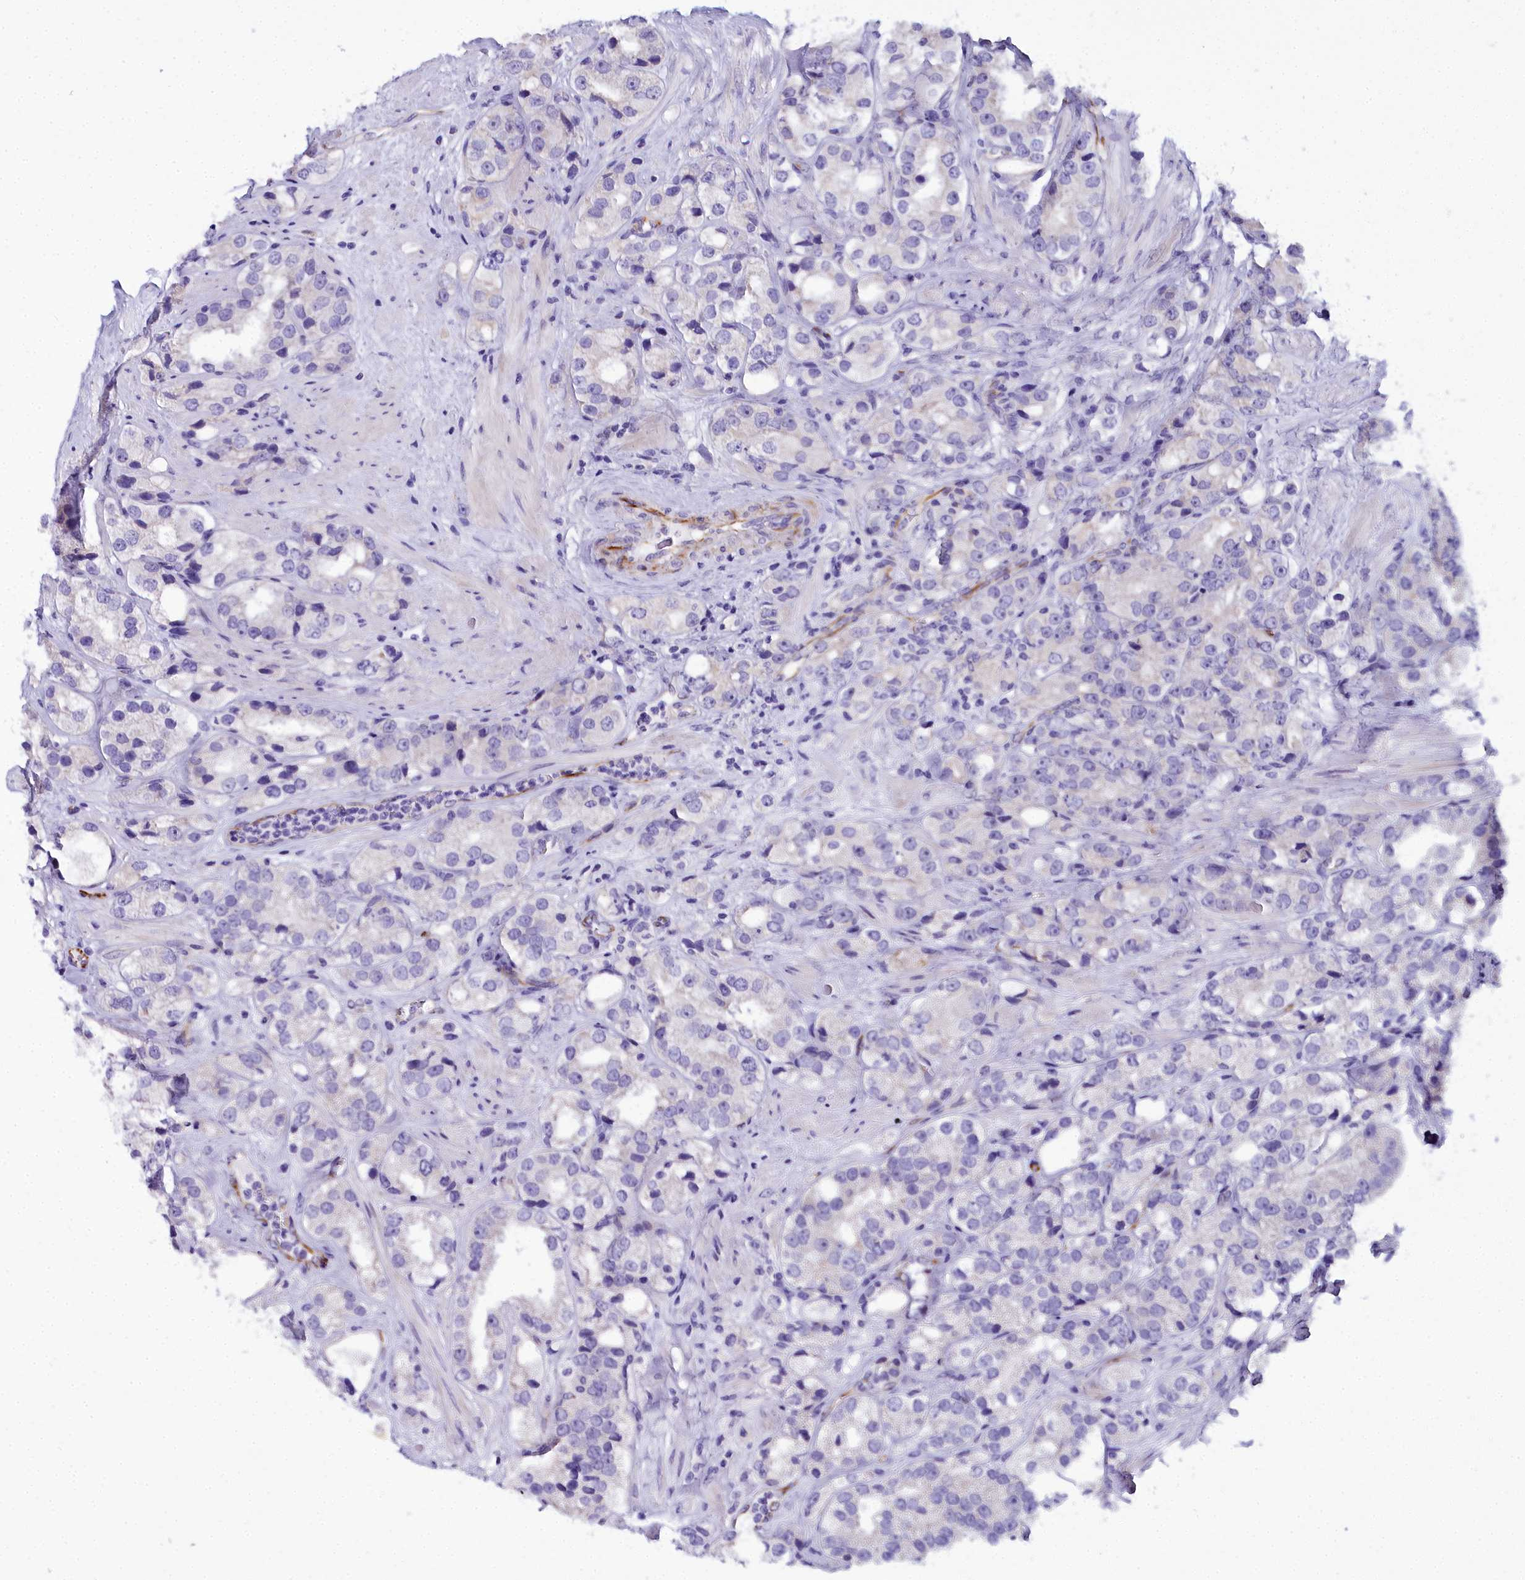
{"staining": {"intensity": "negative", "quantity": "none", "location": "none"}, "tissue": "prostate cancer", "cell_type": "Tumor cells", "image_type": "cancer", "snomed": [{"axis": "morphology", "description": "Adenocarcinoma, NOS"}, {"axis": "topography", "description": "Prostate"}], "caption": "This is an IHC photomicrograph of prostate adenocarcinoma. There is no expression in tumor cells.", "gene": "TIMM22", "patient": {"sex": "male", "age": 79}}